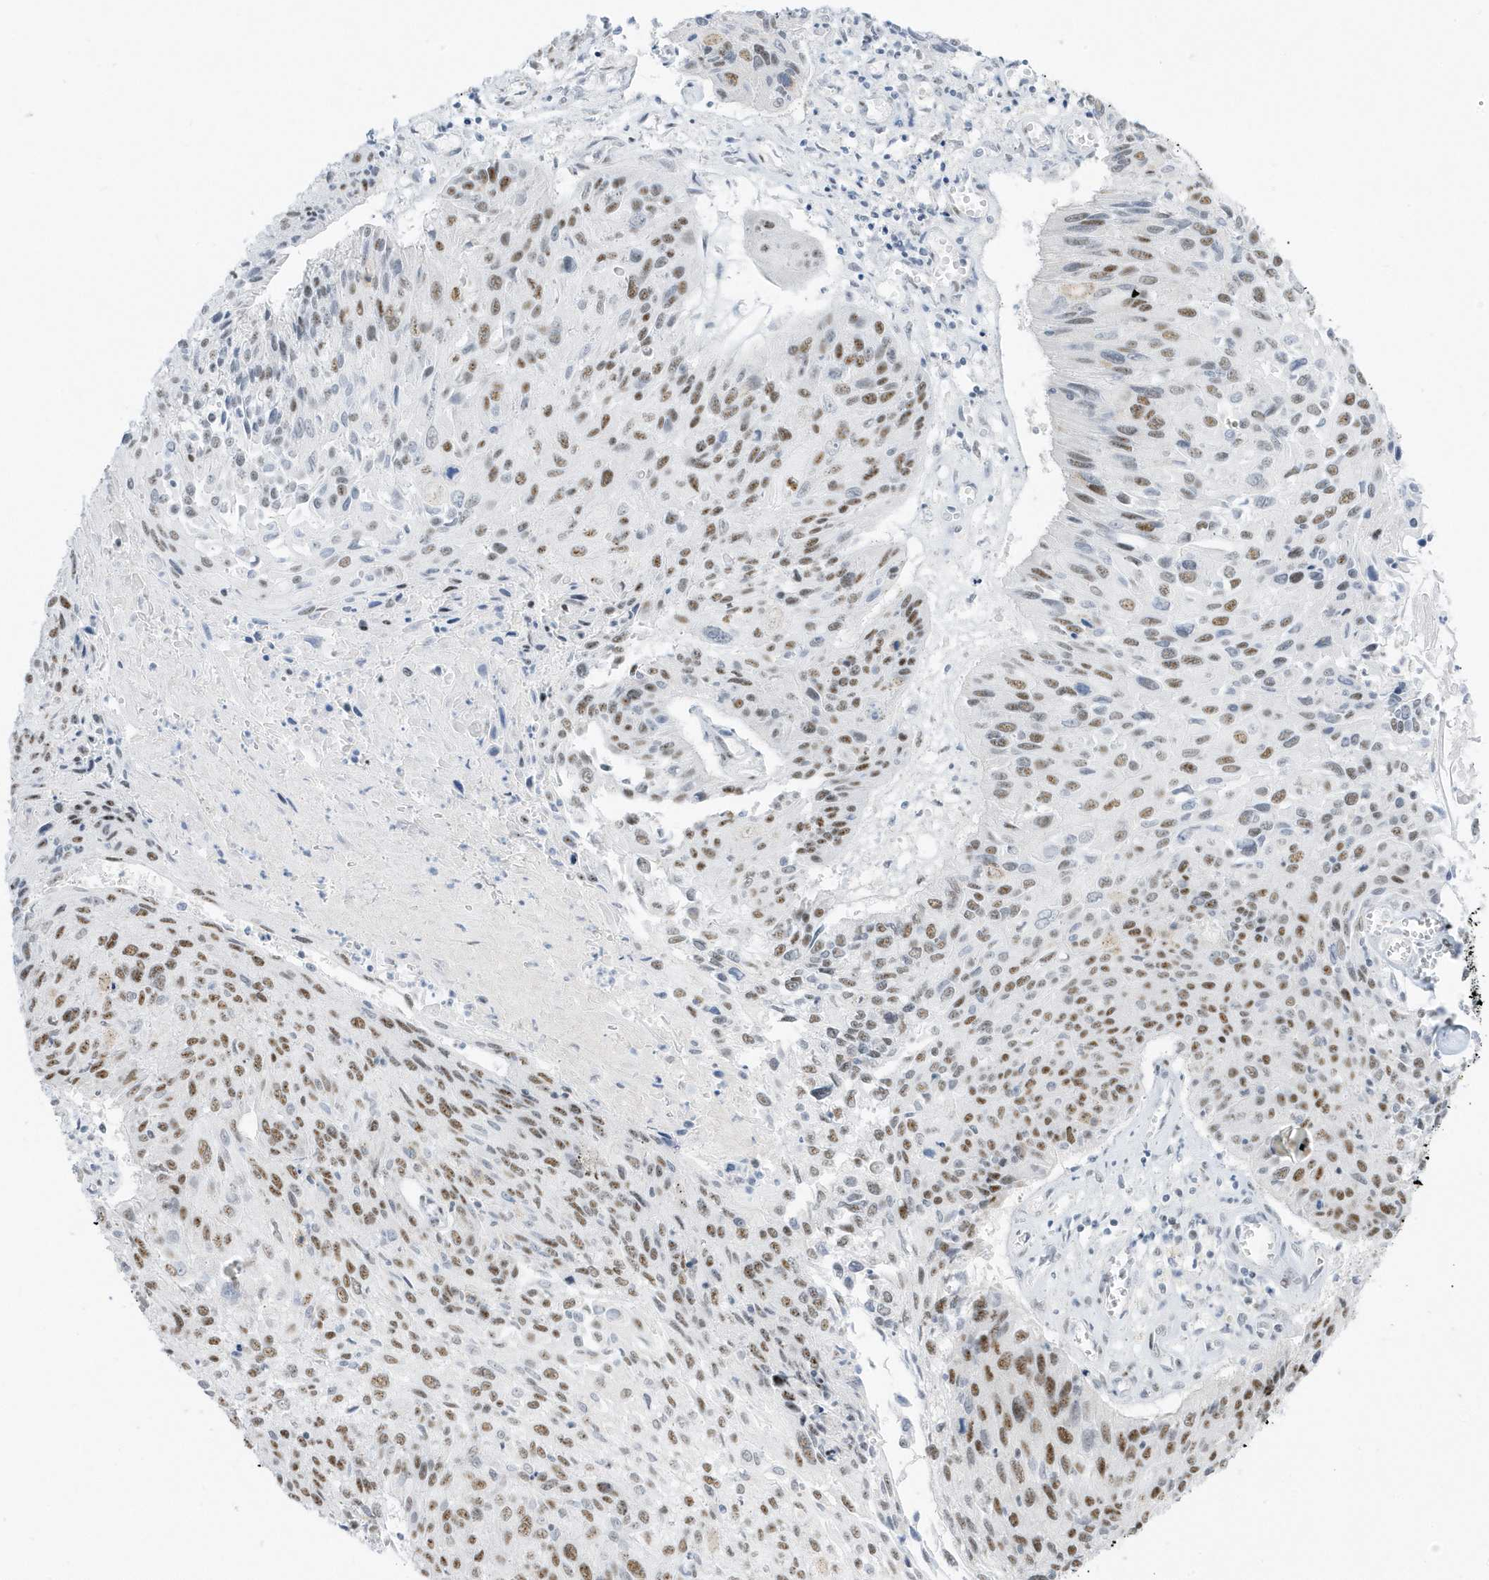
{"staining": {"intensity": "moderate", "quantity": ">75%", "location": "nuclear"}, "tissue": "cervical cancer", "cell_type": "Tumor cells", "image_type": "cancer", "snomed": [{"axis": "morphology", "description": "Squamous cell carcinoma, NOS"}, {"axis": "topography", "description": "Cervix"}], "caption": "The micrograph demonstrates immunohistochemical staining of cervical cancer. There is moderate nuclear staining is identified in approximately >75% of tumor cells.", "gene": "PLEKHN1", "patient": {"sex": "female", "age": 51}}